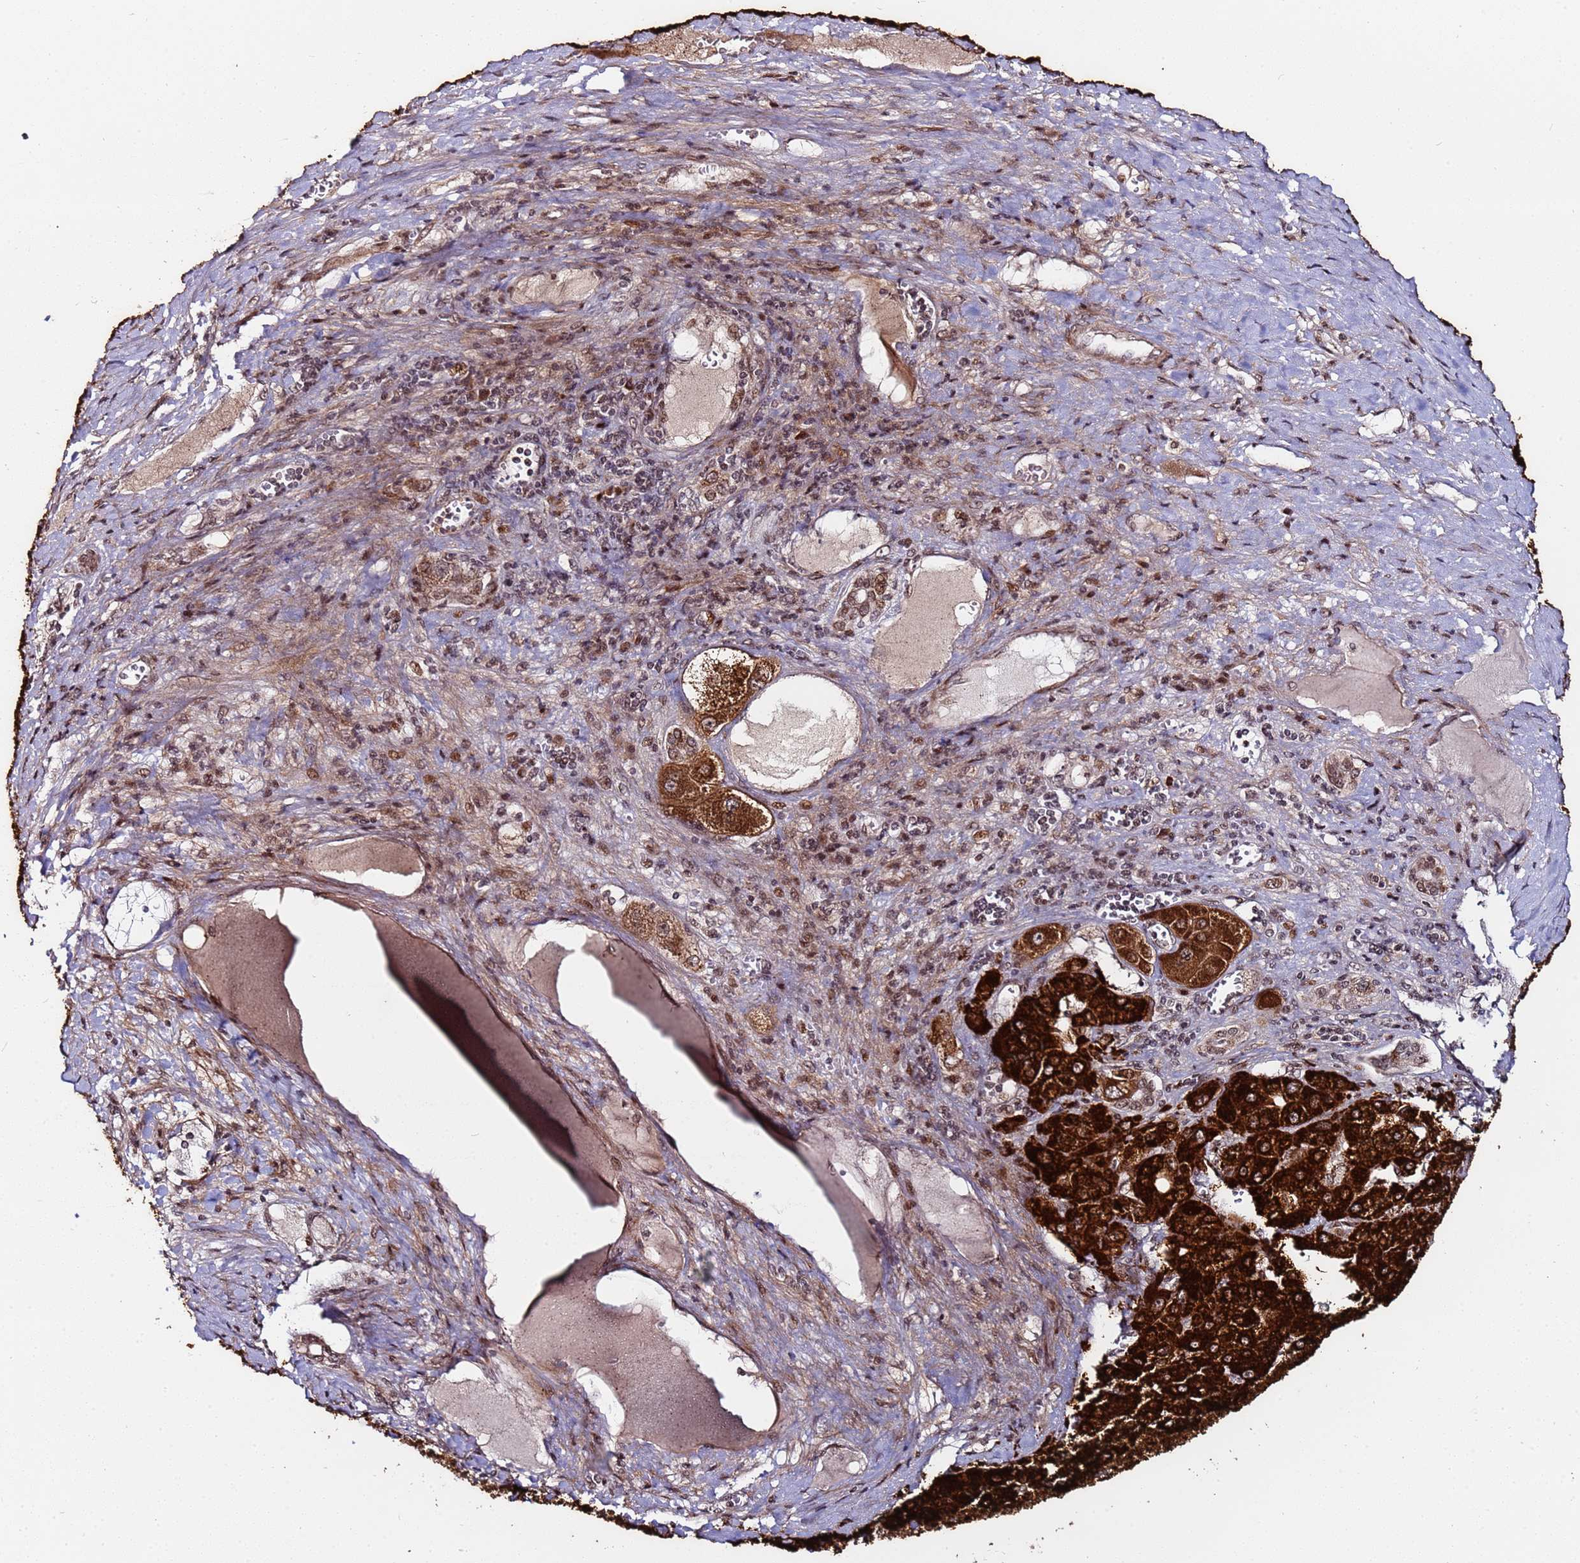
{"staining": {"intensity": "strong", "quantity": ">75%", "location": "cytoplasmic/membranous,nuclear"}, "tissue": "liver cancer", "cell_type": "Tumor cells", "image_type": "cancer", "snomed": [{"axis": "morphology", "description": "Carcinoma, Hepatocellular, NOS"}, {"axis": "topography", "description": "Liver"}], "caption": "Protein staining displays strong cytoplasmic/membranous and nuclear positivity in approximately >75% of tumor cells in liver hepatocellular carcinoma.", "gene": "PPM1H", "patient": {"sex": "female", "age": 73}}